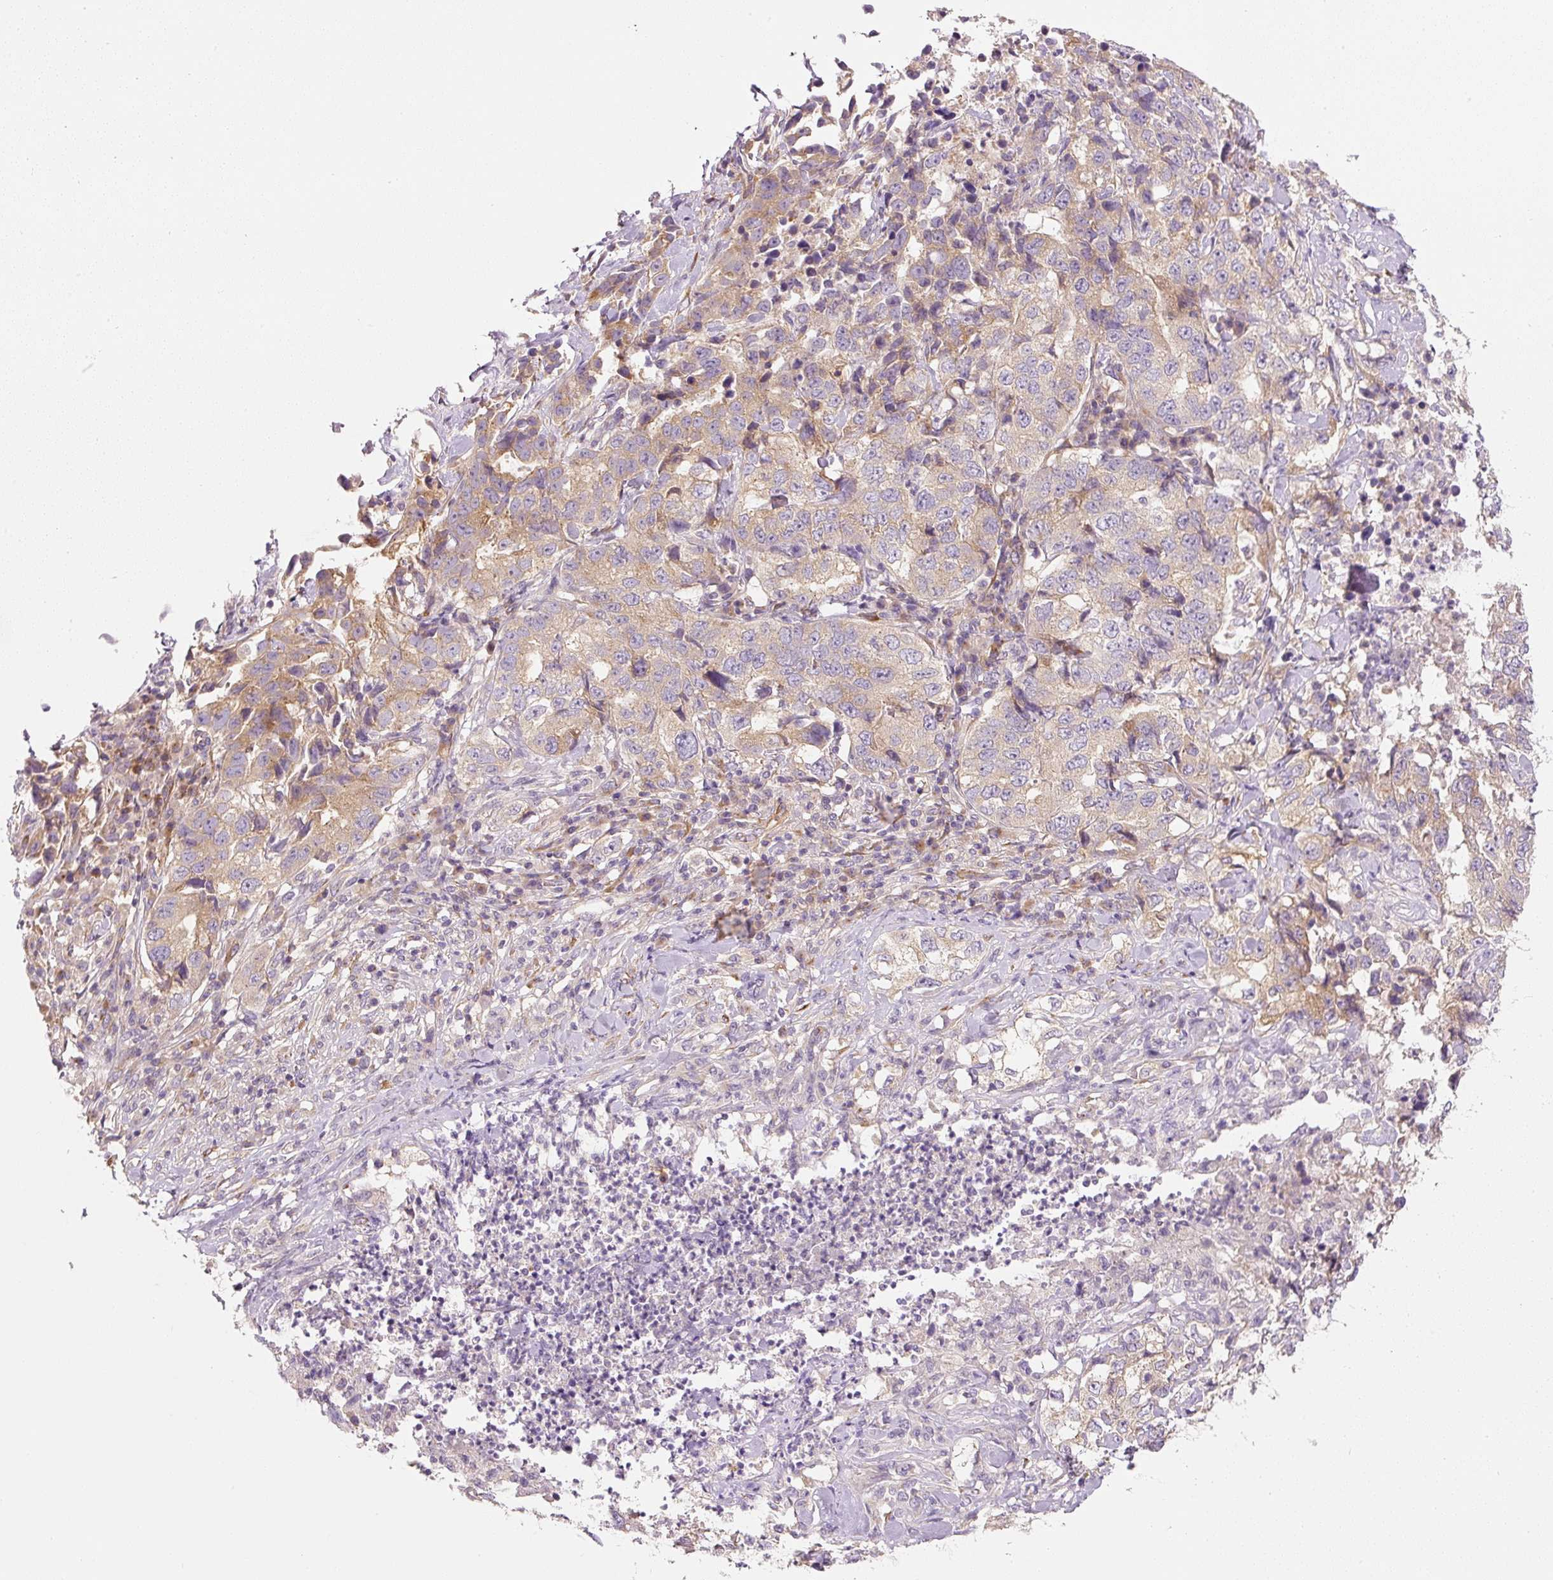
{"staining": {"intensity": "weak", "quantity": "25%-75%", "location": "cytoplasmic/membranous"}, "tissue": "lung cancer", "cell_type": "Tumor cells", "image_type": "cancer", "snomed": [{"axis": "morphology", "description": "Adenocarcinoma, NOS"}, {"axis": "topography", "description": "Lung"}], "caption": "Weak cytoplasmic/membranous expression for a protein is present in approximately 25%-75% of tumor cells of lung cancer using immunohistochemistry (IHC).", "gene": "RNF167", "patient": {"sex": "female", "age": 51}}